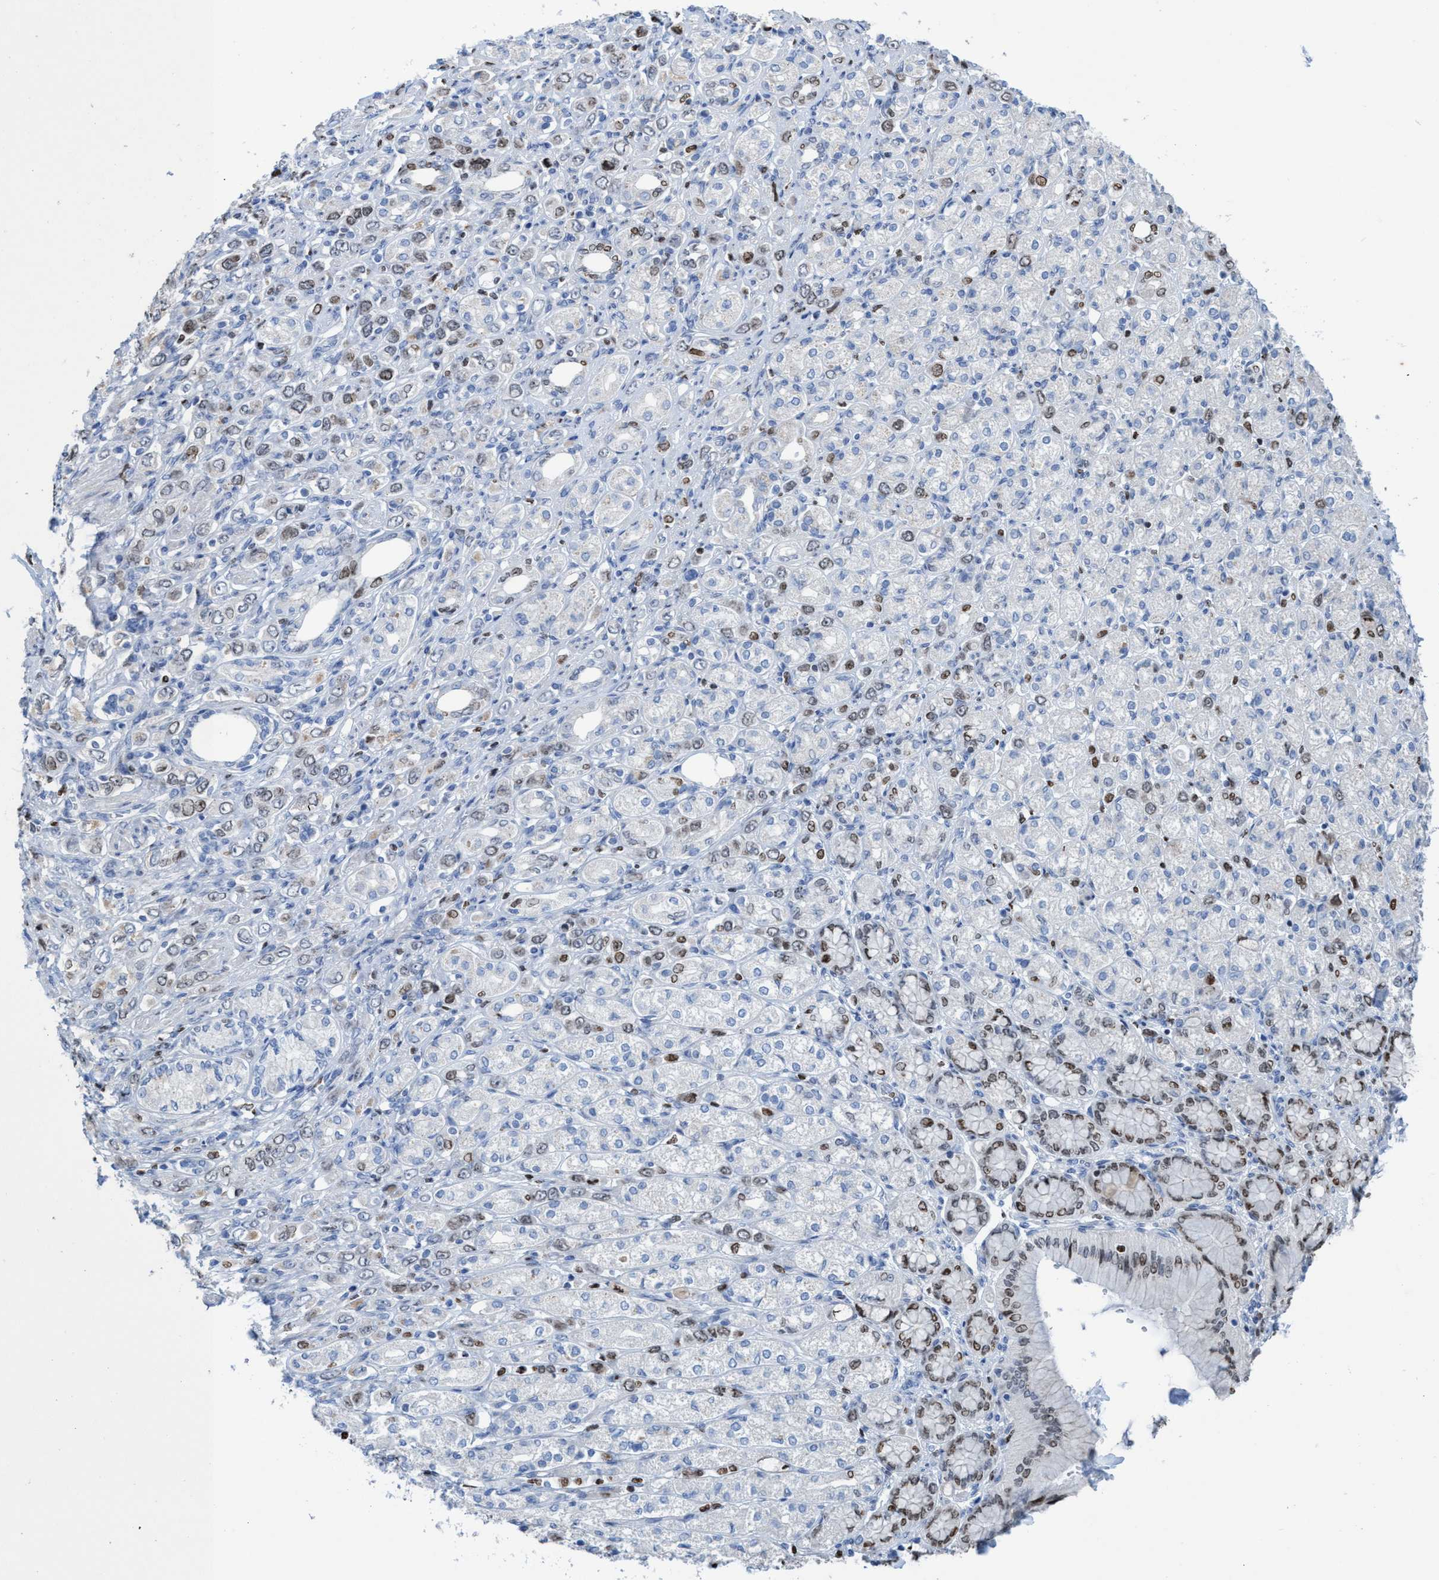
{"staining": {"intensity": "moderate", "quantity": "<25%", "location": "nuclear"}, "tissue": "stomach cancer", "cell_type": "Tumor cells", "image_type": "cancer", "snomed": [{"axis": "morphology", "description": "Adenocarcinoma, NOS"}, {"axis": "topography", "description": "Stomach"}], "caption": "This micrograph demonstrates immunohistochemistry staining of adenocarcinoma (stomach), with low moderate nuclear staining in about <25% of tumor cells.", "gene": "CBX2", "patient": {"sex": "female", "age": 65}}